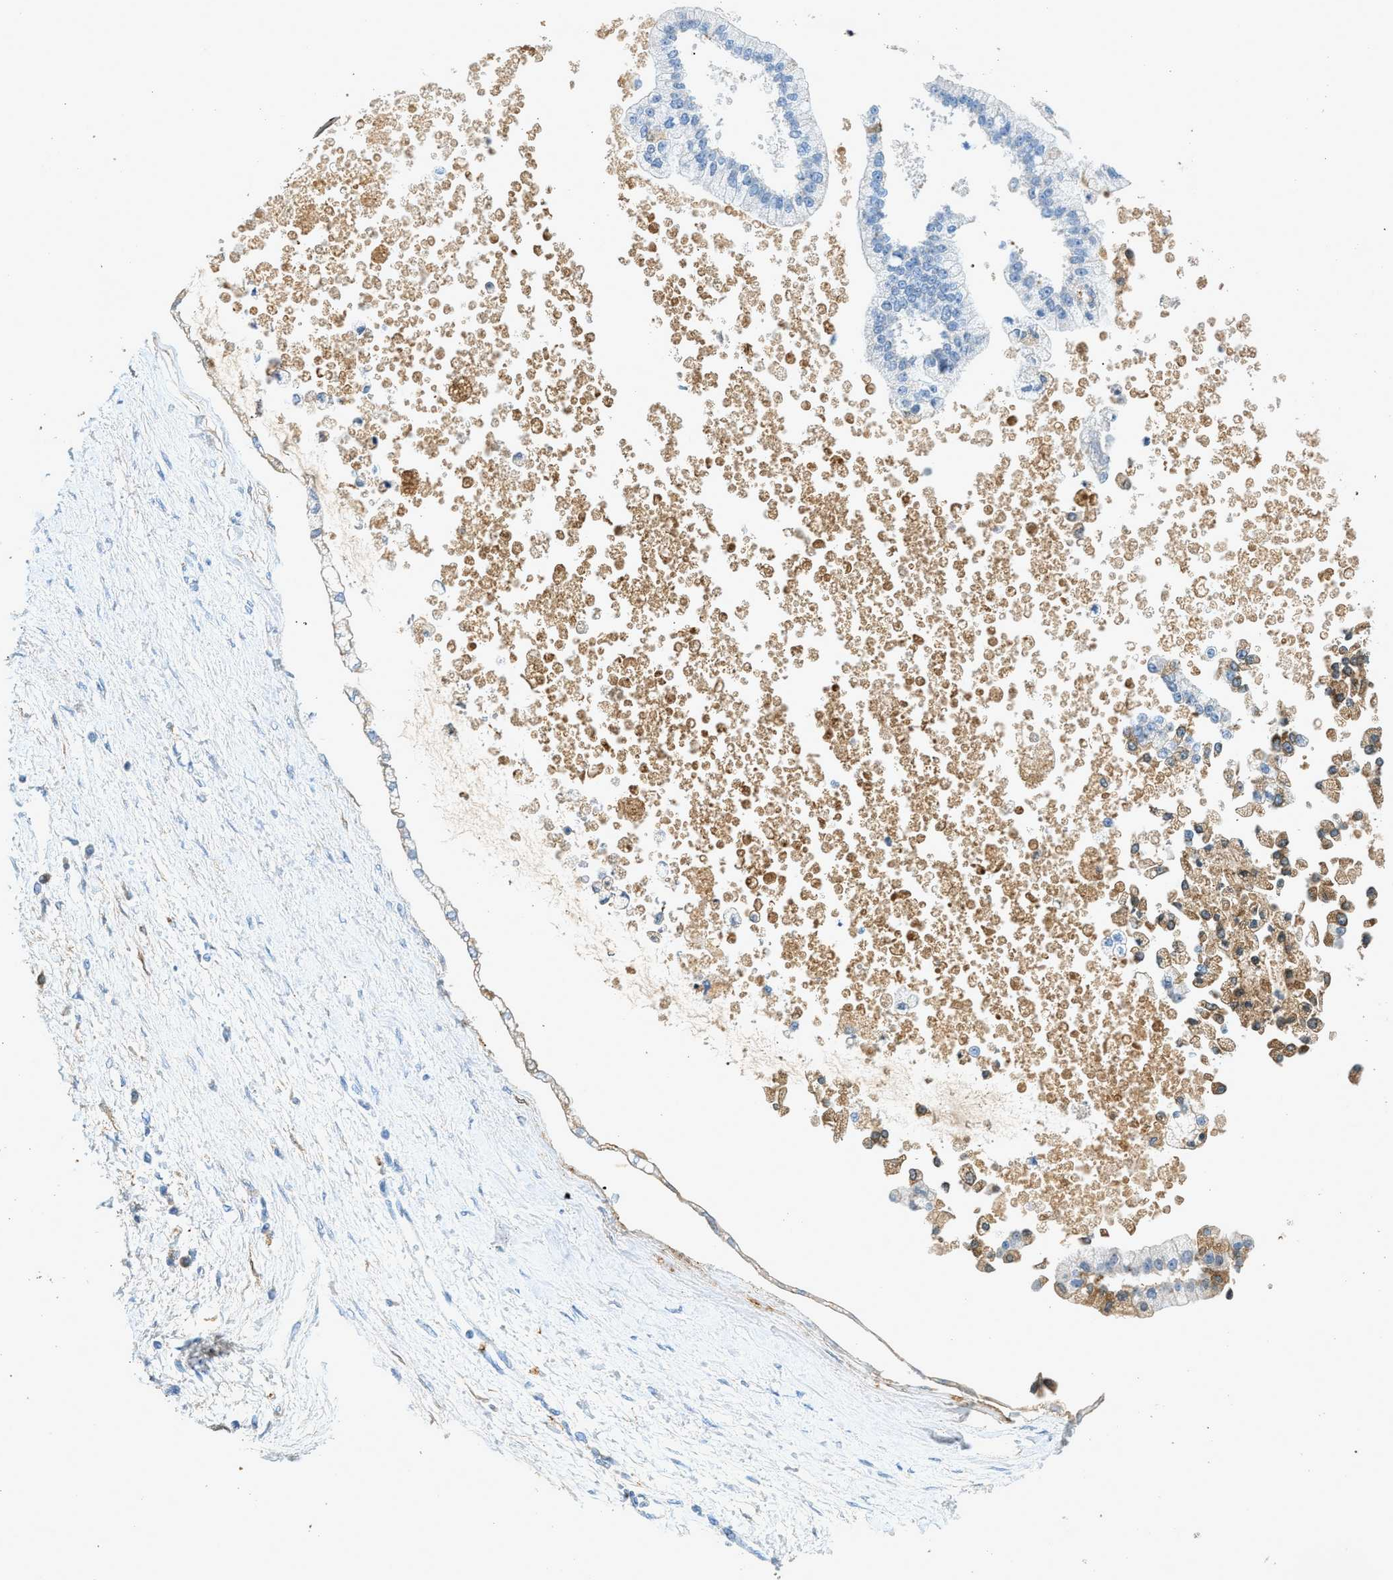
{"staining": {"intensity": "strong", "quantity": "25%-75%", "location": "cytoplasmic/membranous"}, "tissue": "liver cancer", "cell_type": "Tumor cells", "image_type": "cancer", "snomed": [{"axis": "morphology", "description": "Cholangiocarcinoma"}, {"axis": "topography", "description": "Liver"}], "caption": "Tumor cells demonstrate high levels of strong cytoplasmic/membranous expression in about 25%-75% of cells in liver cancer.", "gene": "F2", "patient": {"sex": "male", "age": 50}}